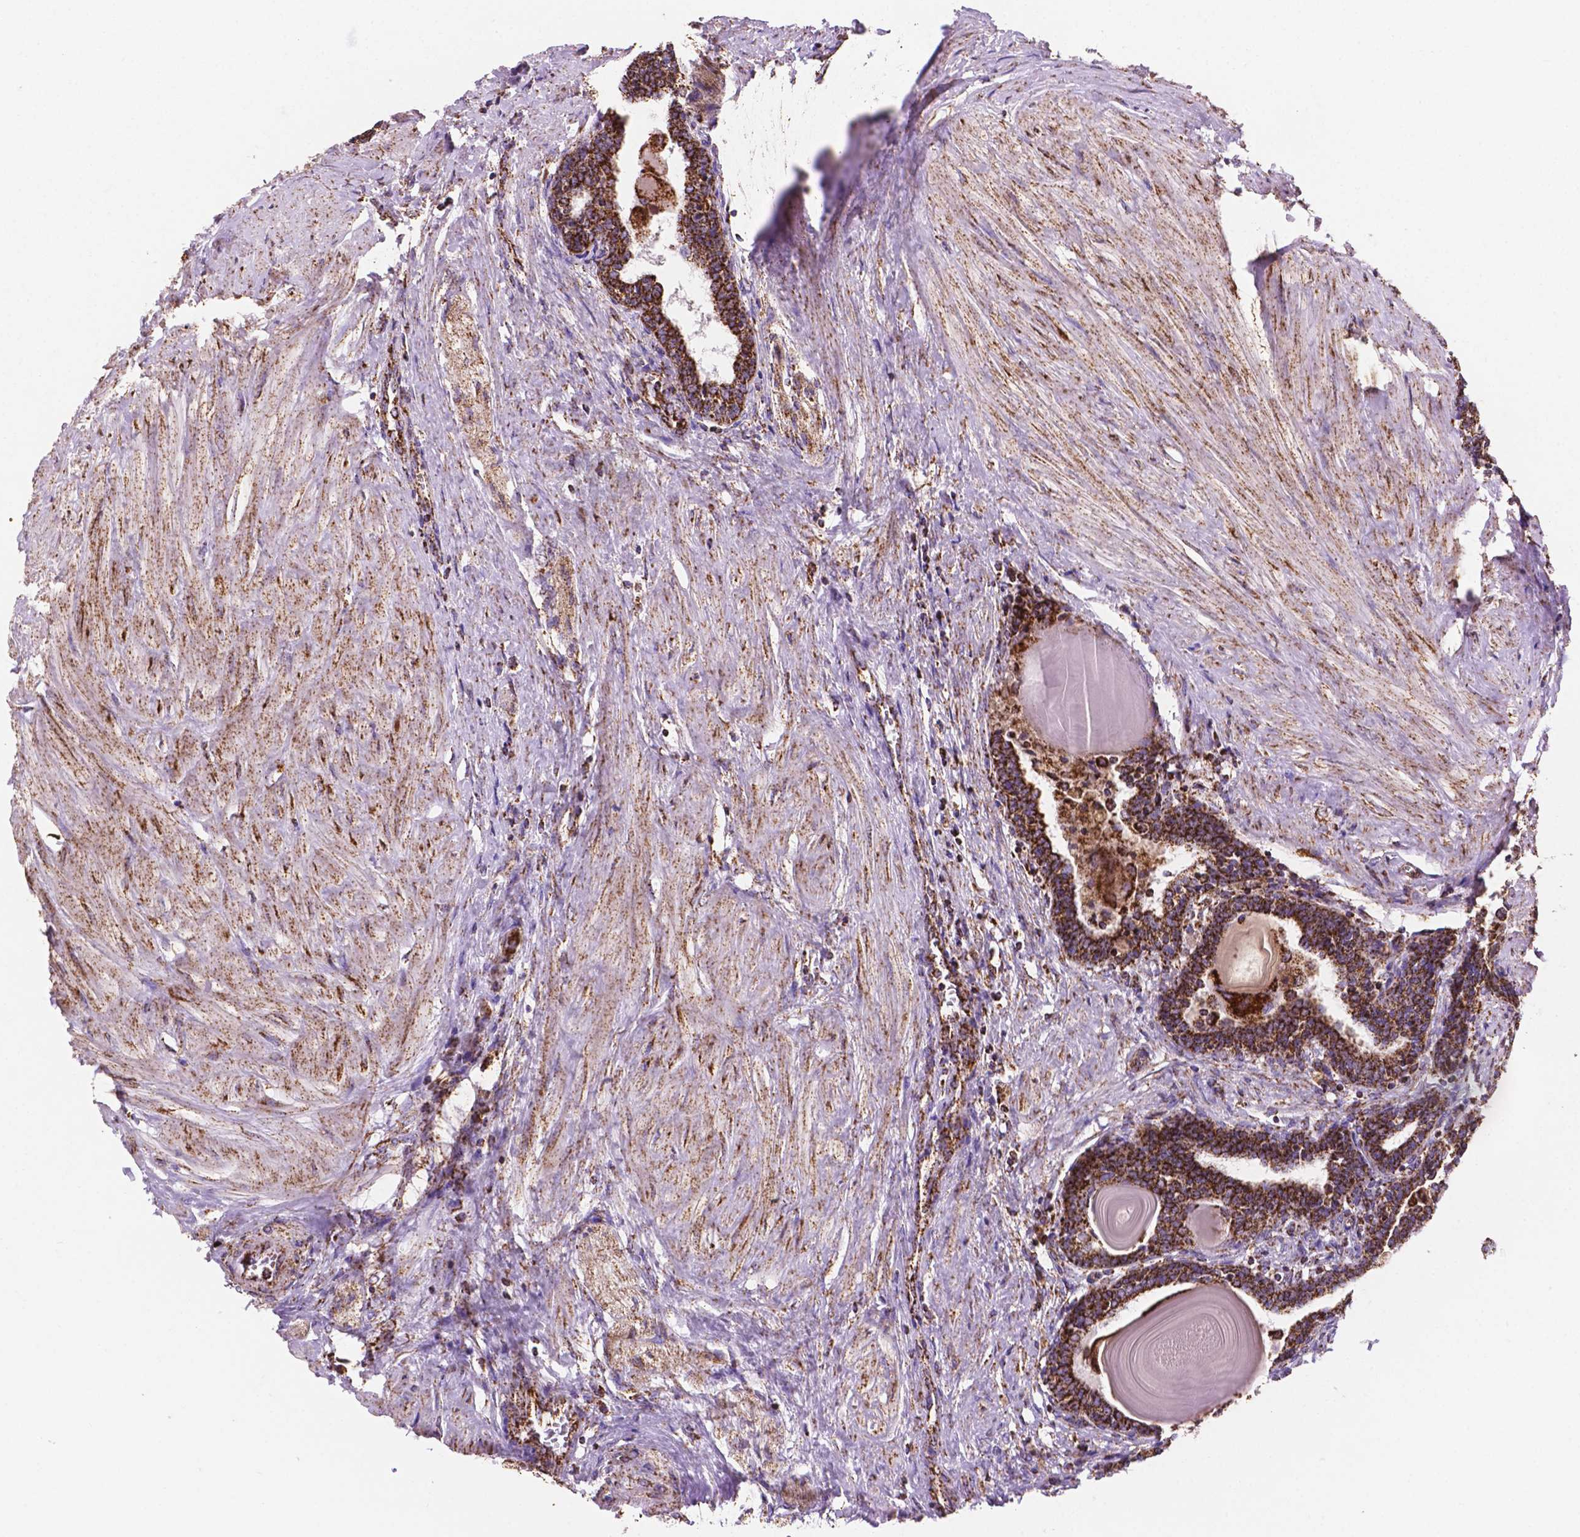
{"staining": {"intensity": "strong", "quantity": ">75%", "location": "cytoplasmic/membranous"}, "tissue": "prostate", "cell_type": "Glandular cells", "image_type": "normal", "snomed": [{"axis": "morphology", "description": "Normal tissue, NOS"}, {"axis": "topography", "description": "Prostate"}], "caption": "Immunohistochemical staining of benign prostate demonstrates high levels of strong cytoplasmic/membranous staining in approximately >75% of glandular cells.", "gene": "HSPD1", "patient": {"sex": "male", "age": 55}}